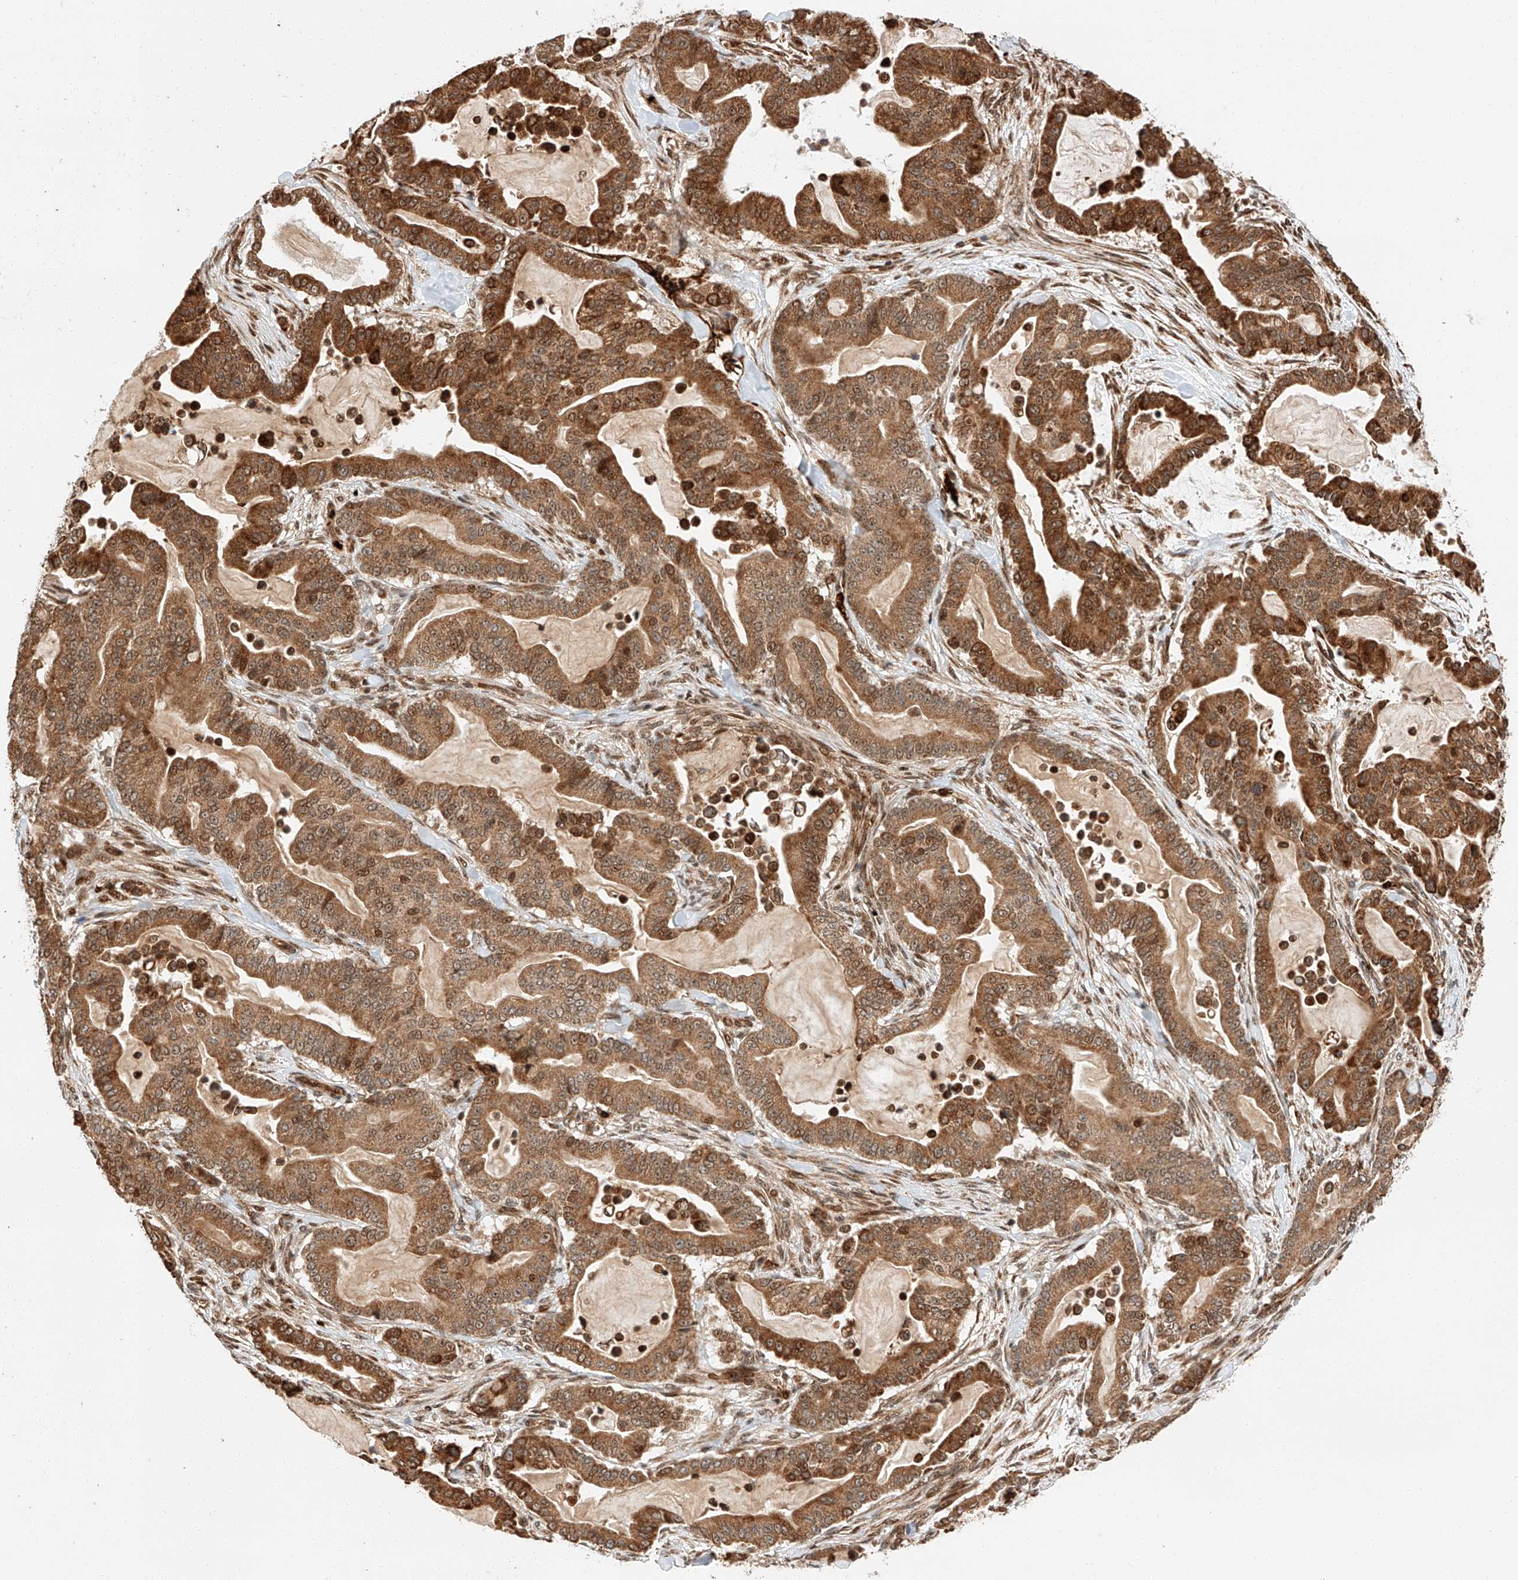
{"staining": {"intensity": "moderate", "quantity": ">75%", "location": "cytoplasmic/membranous,nuclear"}, "tissue": "pancreatic cancer", "cell_type": "Tumor cells", "image_type": "cancer", "snomed": [{"axis": "morphology", "description": "Adenocarcinoma, NOS"}, {"axis": "topography", "description": "Pancreas"}], "caption": "Immunohistochemical staining of pancreatic adenocarcinoma shows medium levels of moderate cytoplasmic/membranous and nuclear expression in approximately >75% of tumor cells.", "gene": "THTPA", "patient": {"sex": "male", "age": 63}}